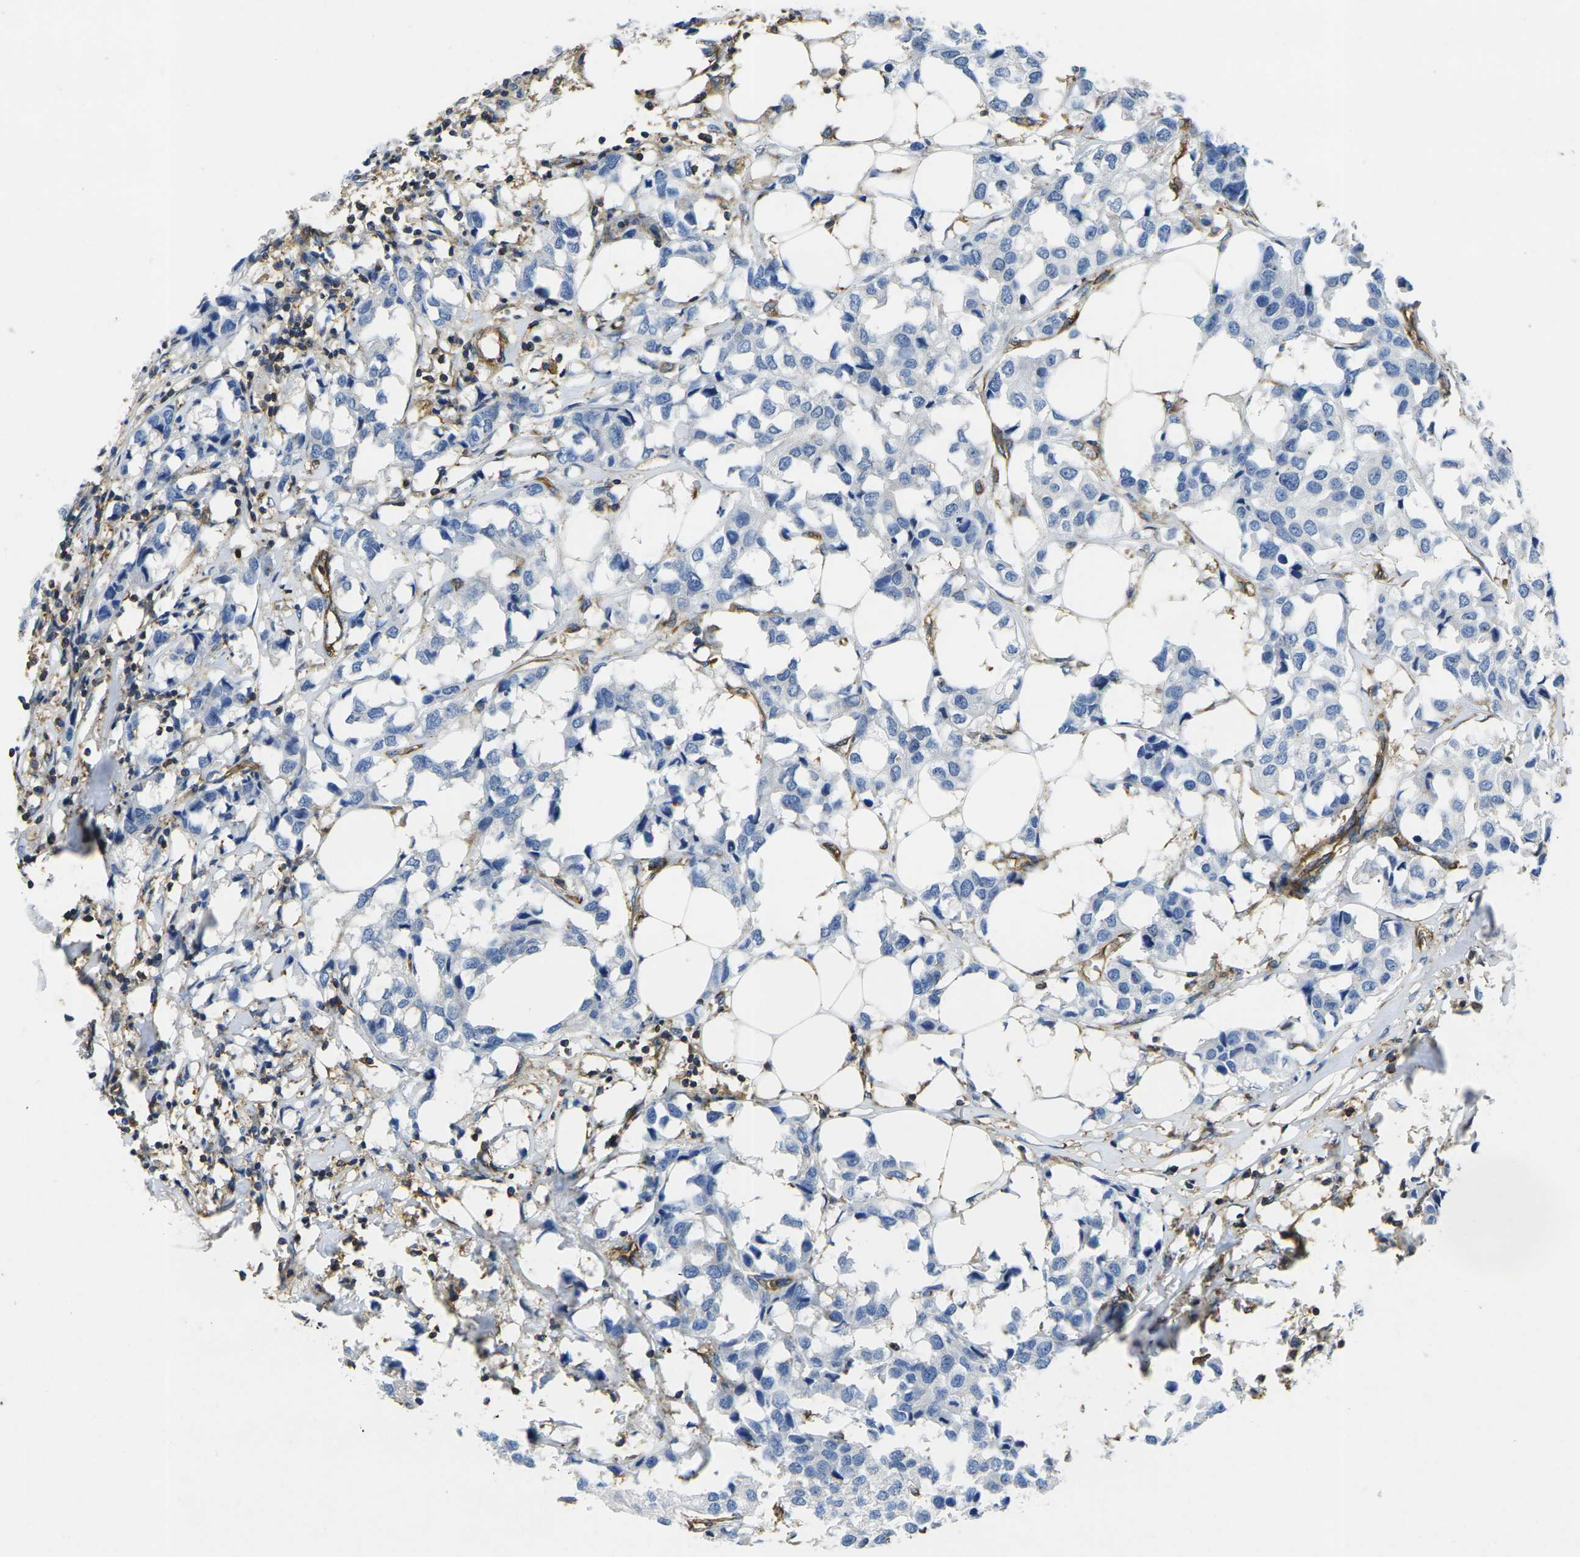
{"staining": {"intensity": "negative", "quantity": "none", "location": "none"}, "tissue": "breast cancer", "cell_type": "Tumor cells", "image_type": "cancer", "snomed": [{"axis": "morphology", "description": "Duct carcinoma"}, {"axis": "topography", "description": "Breast"}], "caption": "IHC micrograph of human breast cancer (invasive ductal carcinoma) stained for a protein (brown), which displays no staining in tumor cells.", "gene": "FAM110D", "patient": {"sex": "female", "age": 80}}